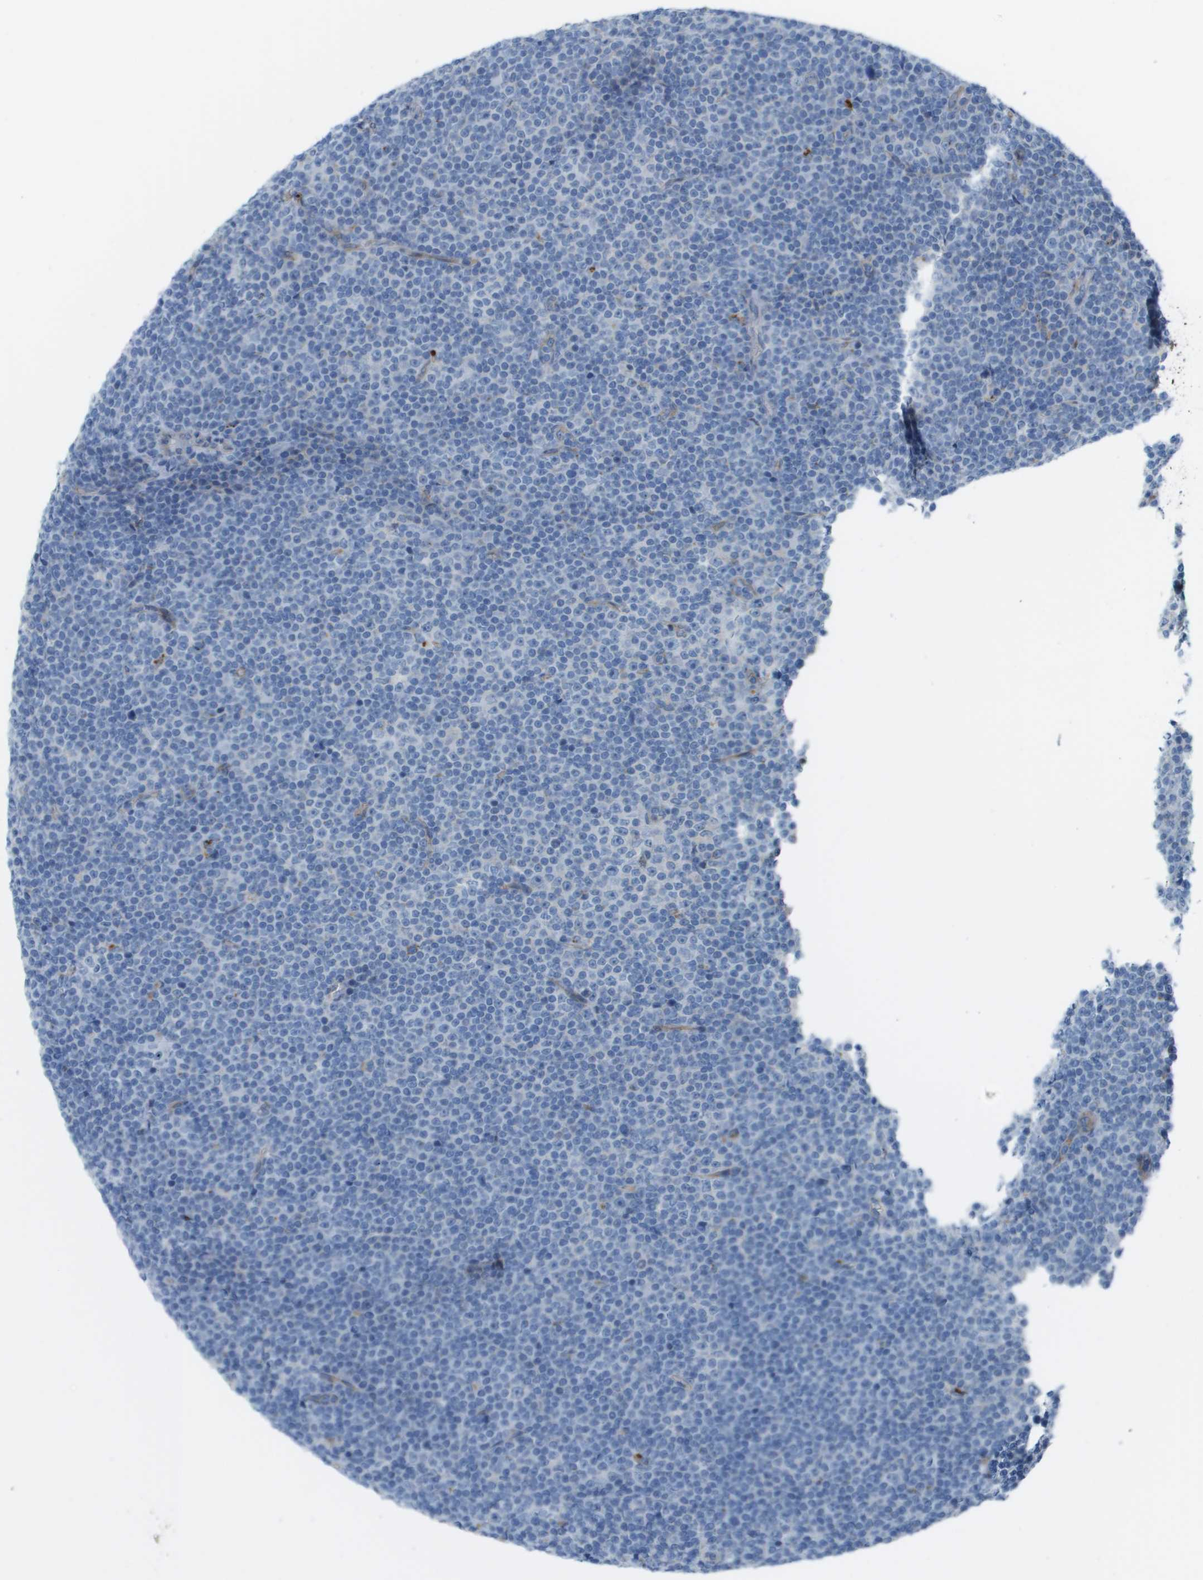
{"staining": {"intensity": "negative", "quantity": "none", "location": "none"}, "tissue": "lymphoma", "cell_type": "Tumor cells", "image_type": "cancer", "snomed": [{"axis": "morphology", "description": "Malignant lymphoma, non-Hodgkin's type, Low grade"}, {"axis": "topography", "description": "Lymph node"}], "caption": "High power microscopy photomicrograph of an immunohistochemistry image of lymphoma, revealing no significant positivity in tumor cells. (DAB immunohistochemistry (IHC), high magnification).", "gene": "ZBTB43", "patient": {"sex": "female", "age": 67}}